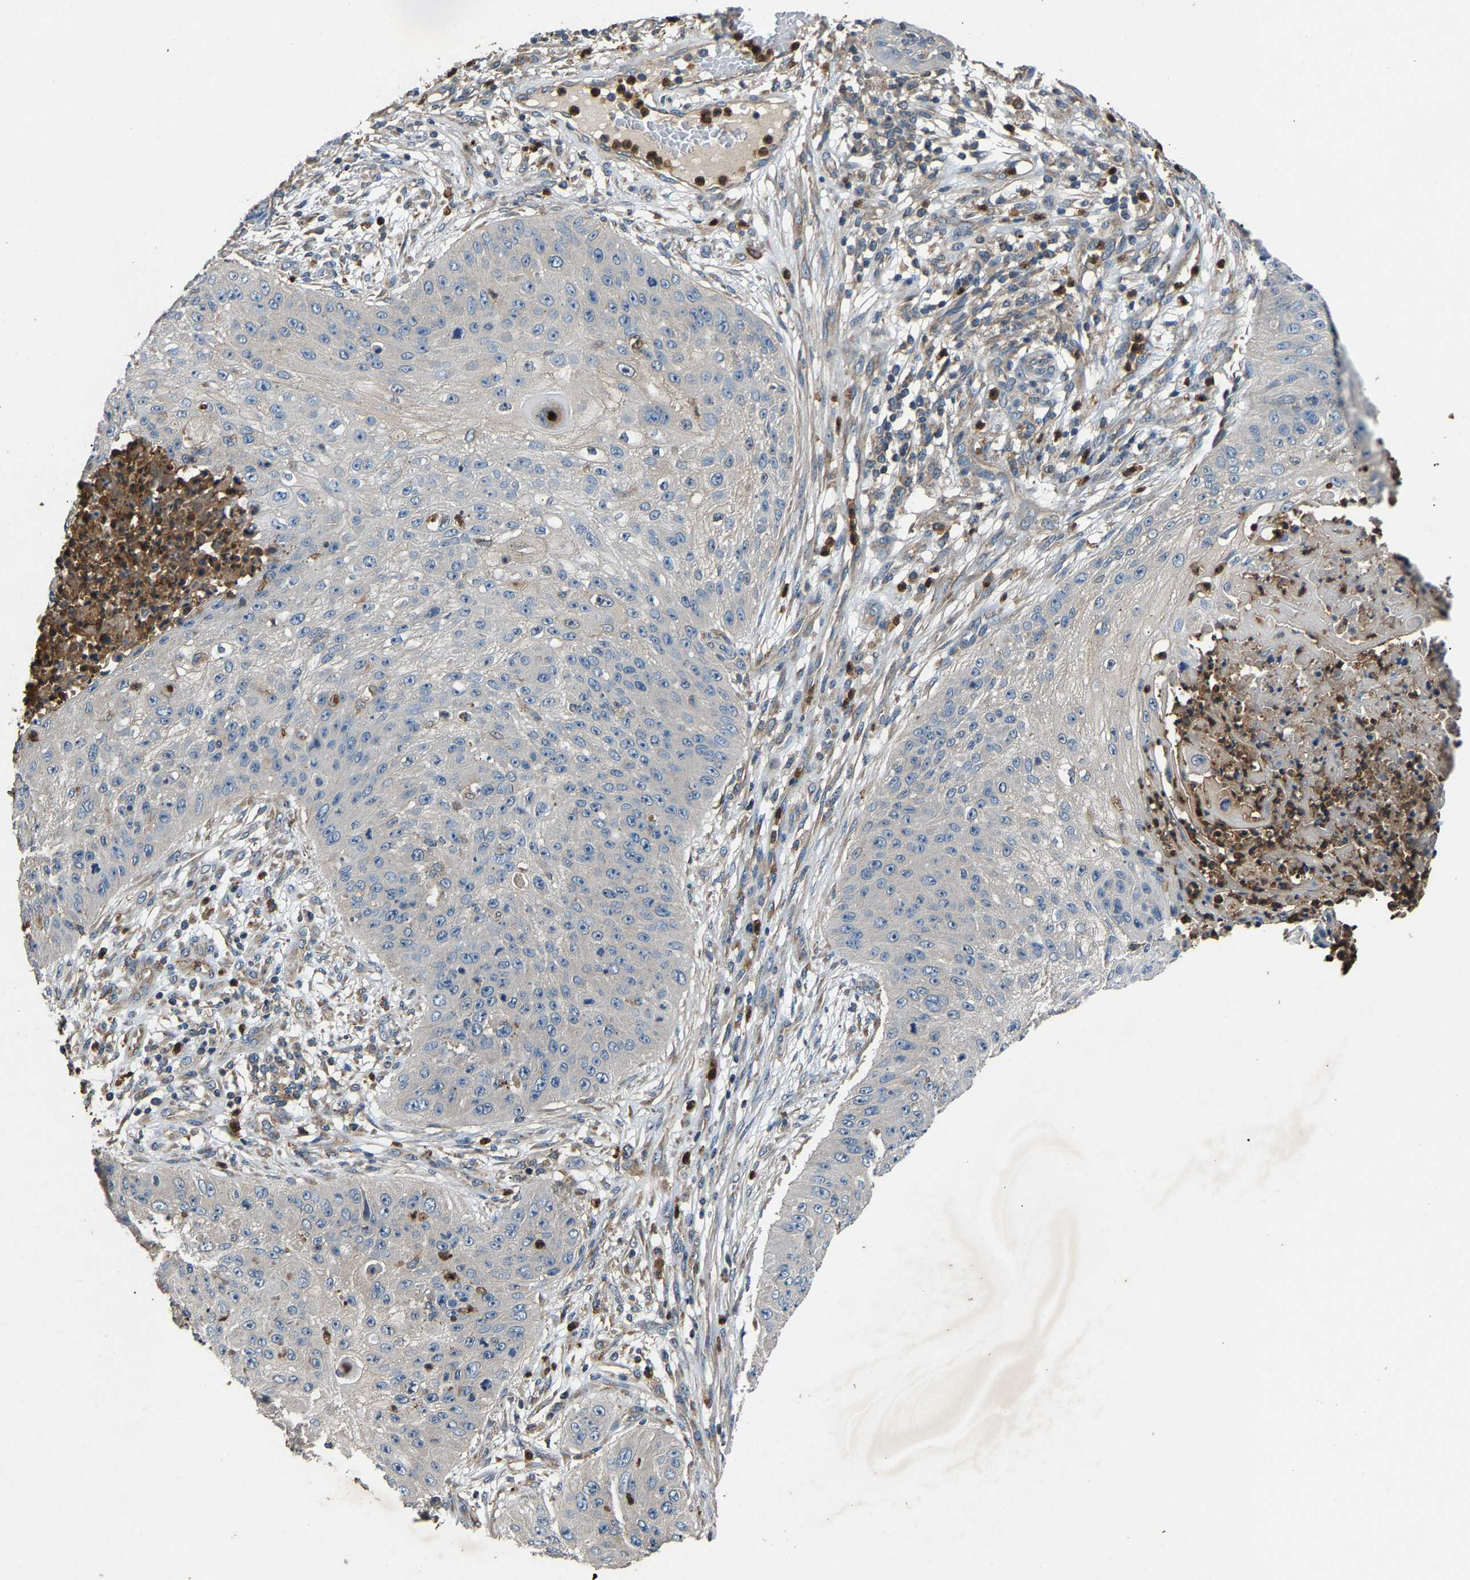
{"staining": {"intensity": "negative", "quantity": "none", "location": "none"}, "tissue": "skin cancer", "cell_type": "Tumor cells", "image_type": "cancer", "snomed": [{"axis": "morphology", "description": "Squamous cell carcinoma, NOS"}, {"axis": "topography", "description": "Skin"}], "caption": "Immunohistochemistry photomicrograph of skin cancer stained for a protein (brown), which displays no staining in tumor cells.", "gene": "PPID", "patient": {"sex": "female", "age": 80}}